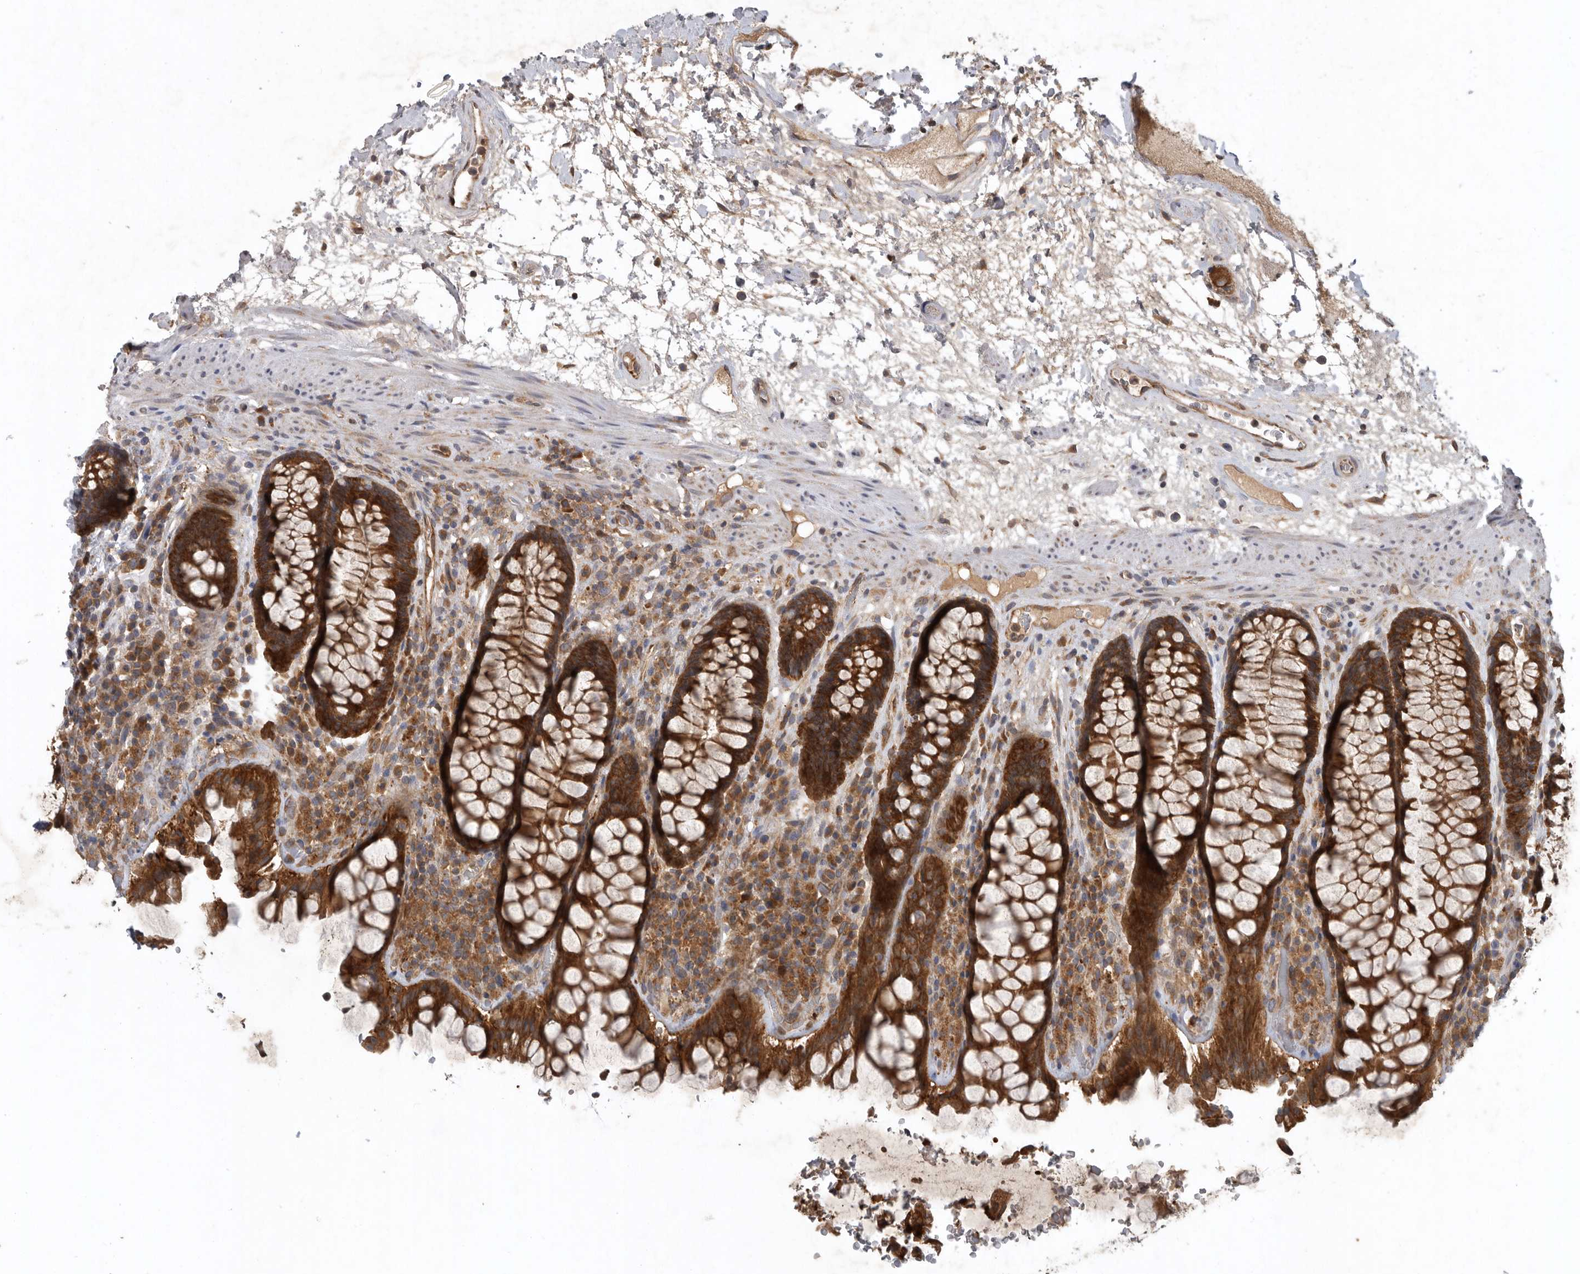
{"staining": {"intensity": "strong", "quantity": ">75%", "location": "cytoplasmic/membranous"}, "tissue": "rectum", "cell_type": "Glandular cells", "image_type": "normal", "snomed": [{"axis": "morphology", "description": "Normal tissue, NOS"}, {"axis": "topography", "description": "Rectum"}], "caption": "Immunohistochemical staining of unremarkable rectum exhibits >75% levels of strong cytoplasmic/membranous protein expression in approximately >75% of glandular cells.", "gene": "C1orf109", "patient": {"sex": "male", "age": 64}}